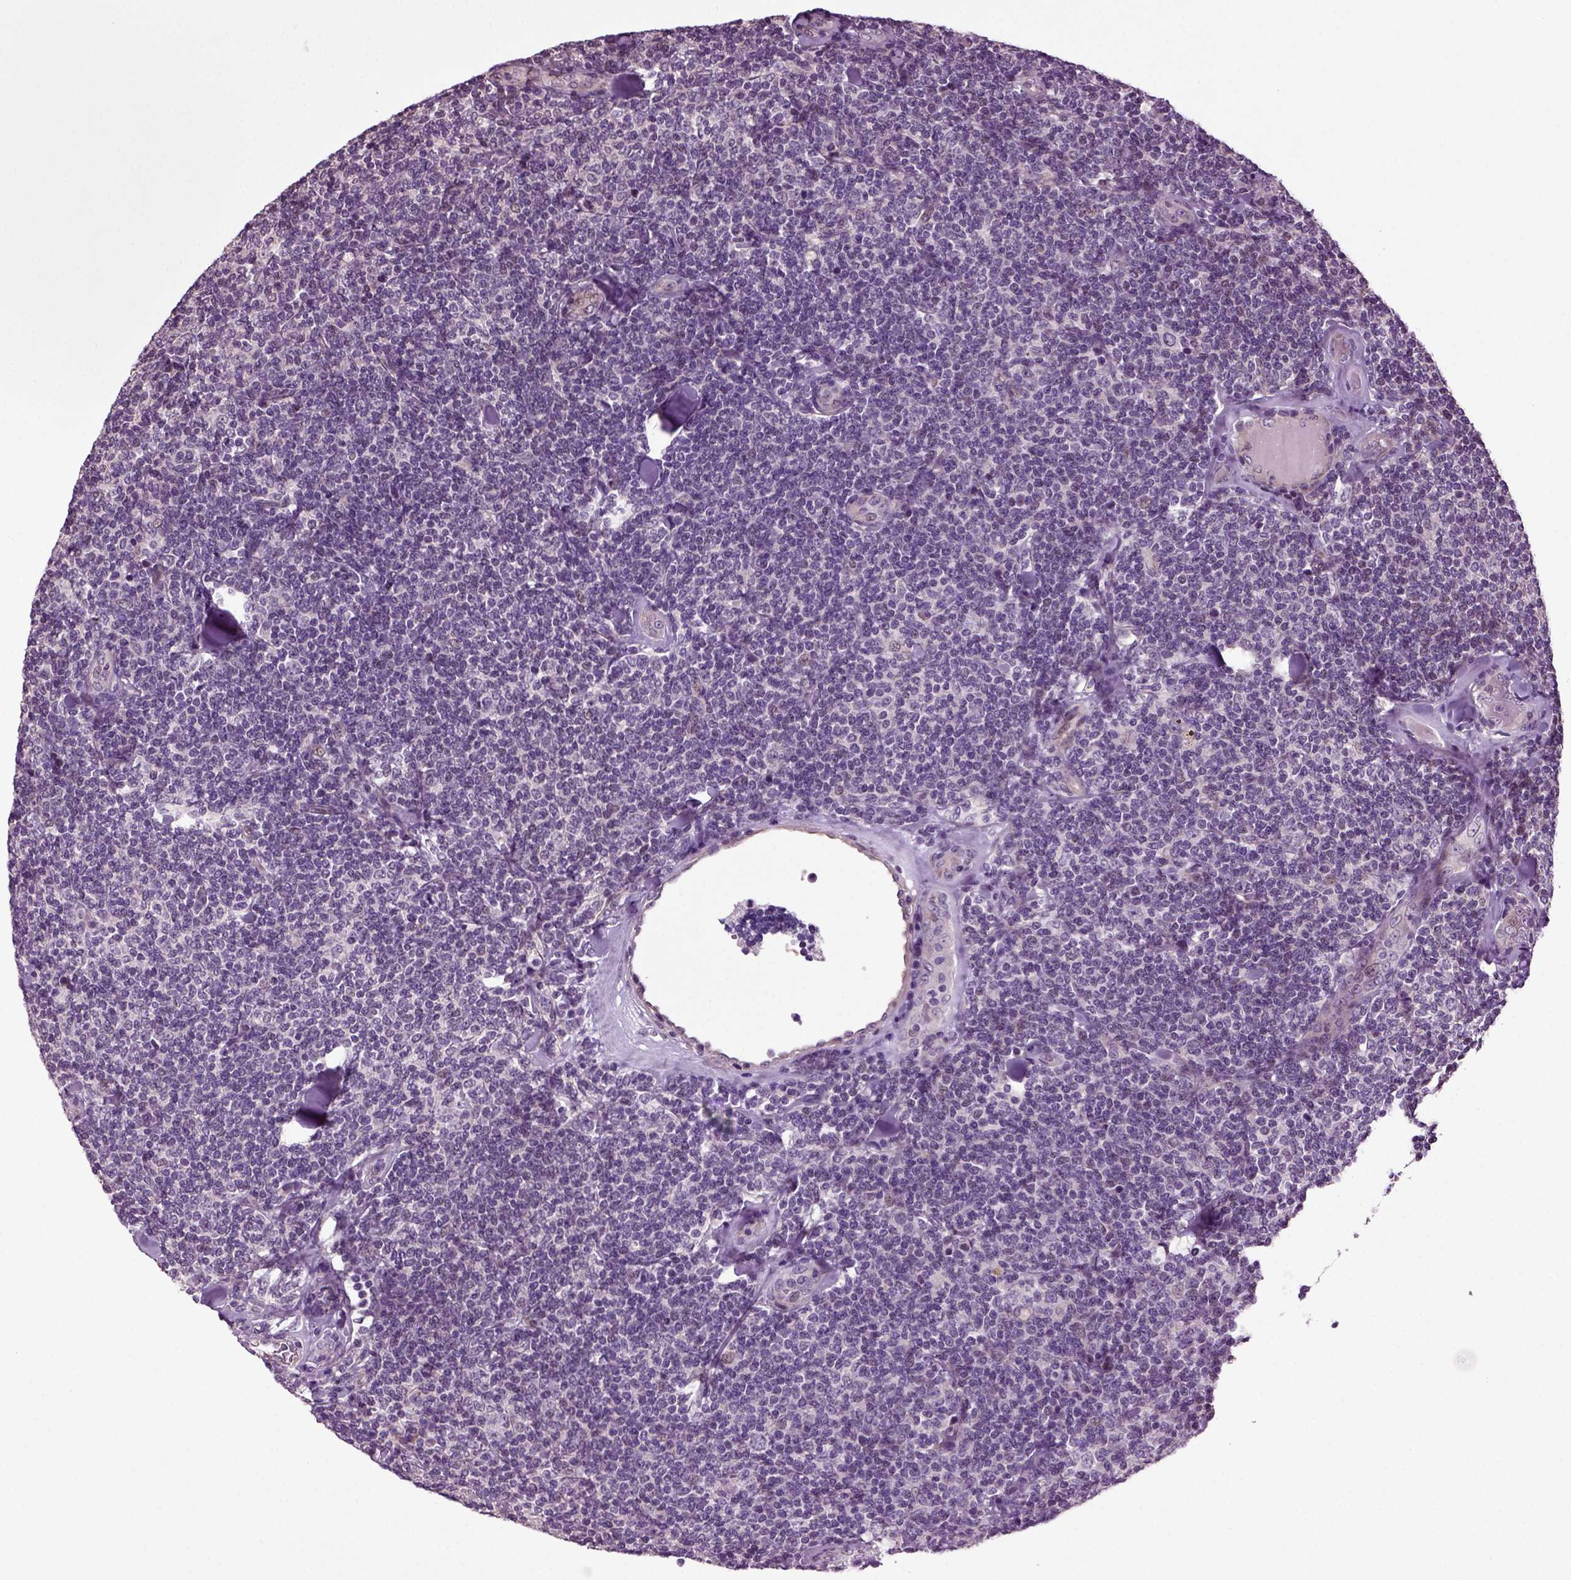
{"staining": {"intensity": "negative", "quantity": "none", "location": "none"}, "tissue": "lymphoma", "cell_type": "Tumor cells", "image_type": "cancer", "snomed": [{"axis": "morphology", "description": "Malignant lymphoma, non-Hodgkin's type, Low grade"}, {"axis": "topography", "description": "Lymph node"}], "caption": "This is an IHC micrograph of human malignant lymphoma, non-Hodgkin's type (low-grade). There is no expression in tumor cells.", "gene": "HAGHL", "patient": {"sex": "female", "age": 56}}